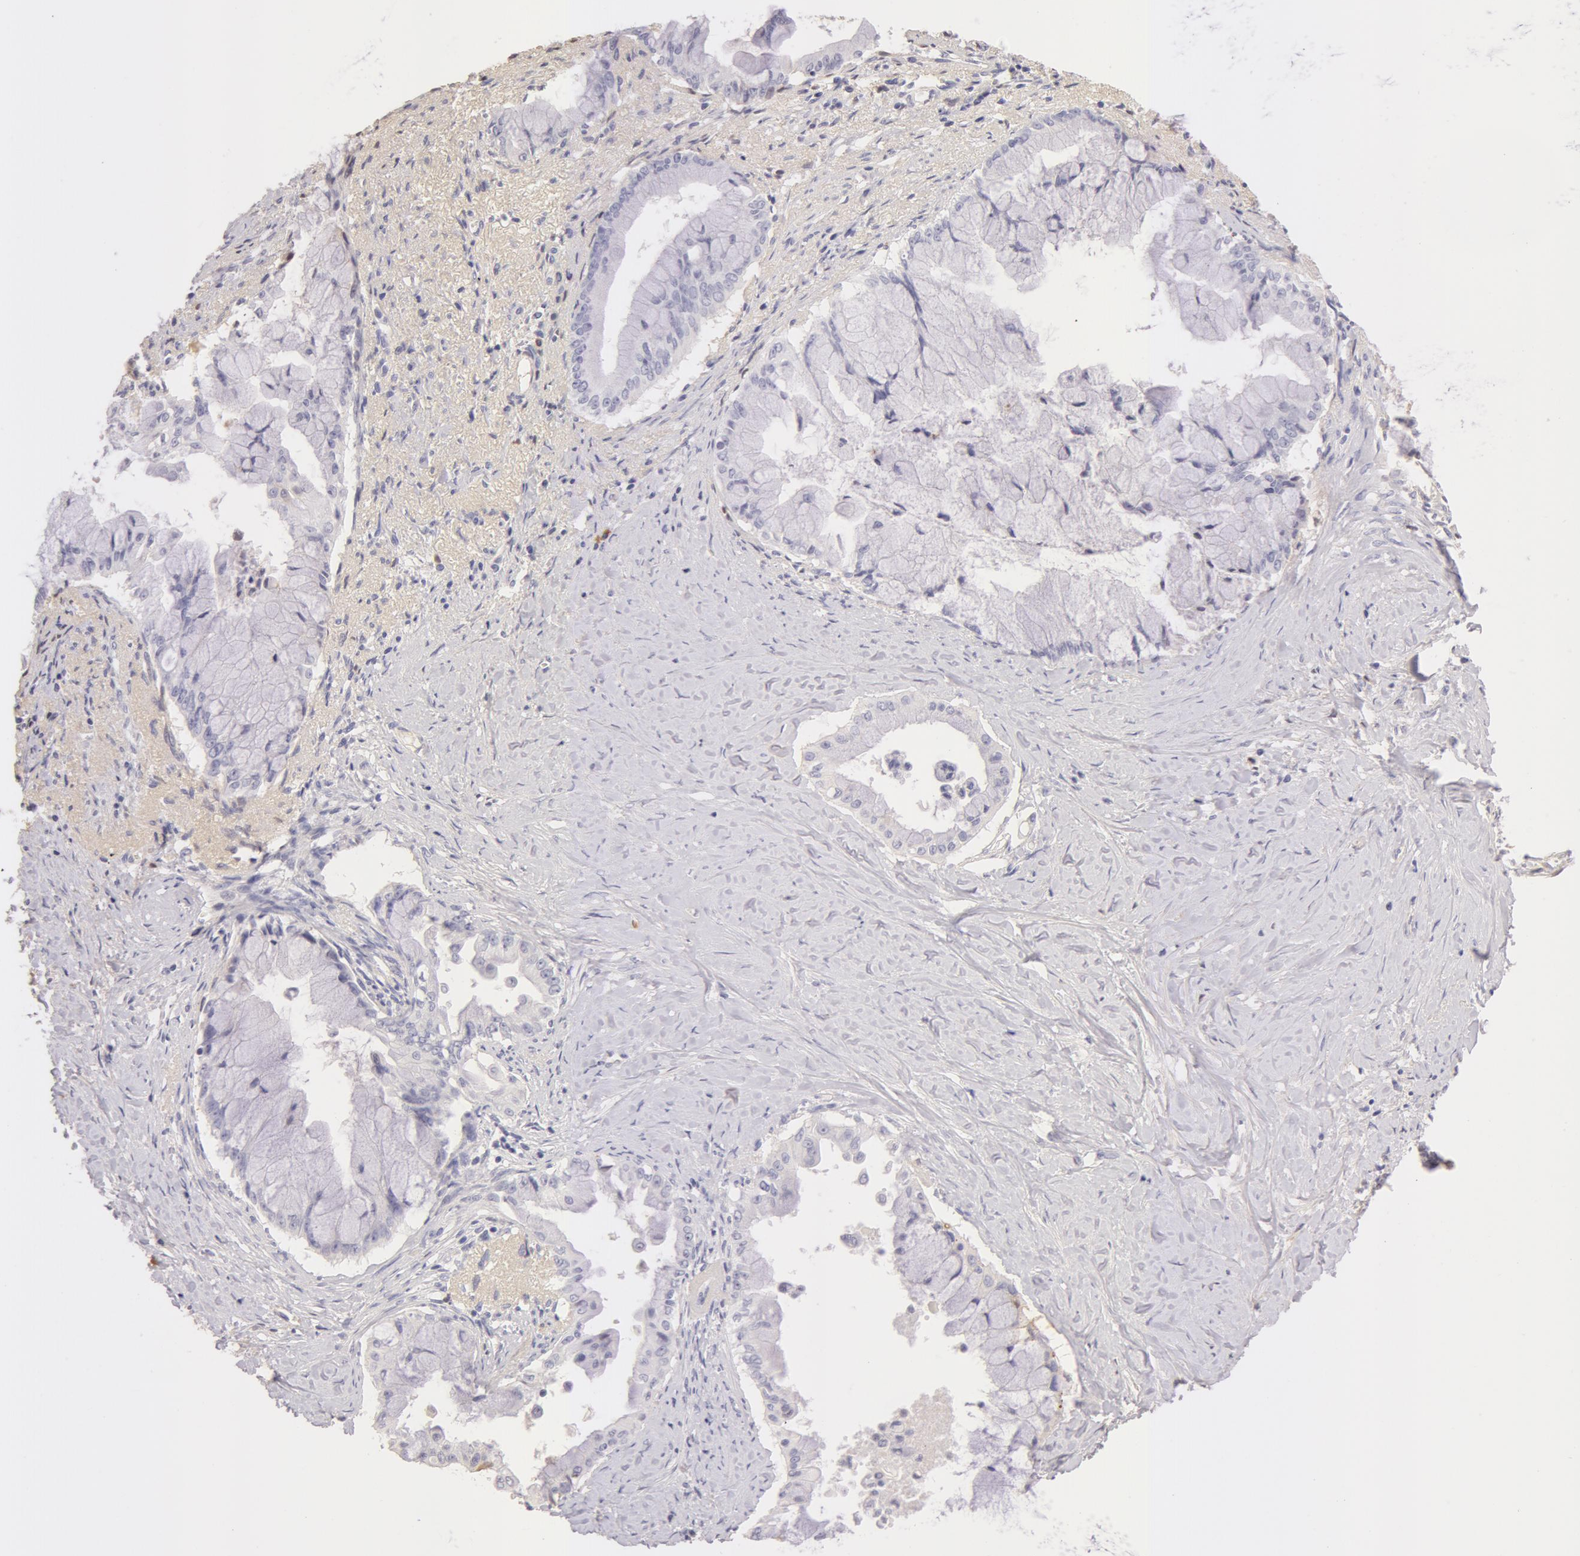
{"staining": {"intensity": "negative", "quantity": "none", "location": "none"}, "tissue": "pancreatic cancer", "cell_type": "Tumor cells", "image_type": "cancer", "snomed": [{"axis": "morphology", "description": "Adenocarcinoma, NOS"}, {"axis": "topography", "description": "Pancreas"}], "caption": "Tumor cells show no significant protein expression in pancreatic adenocarcinoma.", "gene": "AHSG", "patient": {"sex": "male", "age": 59}}